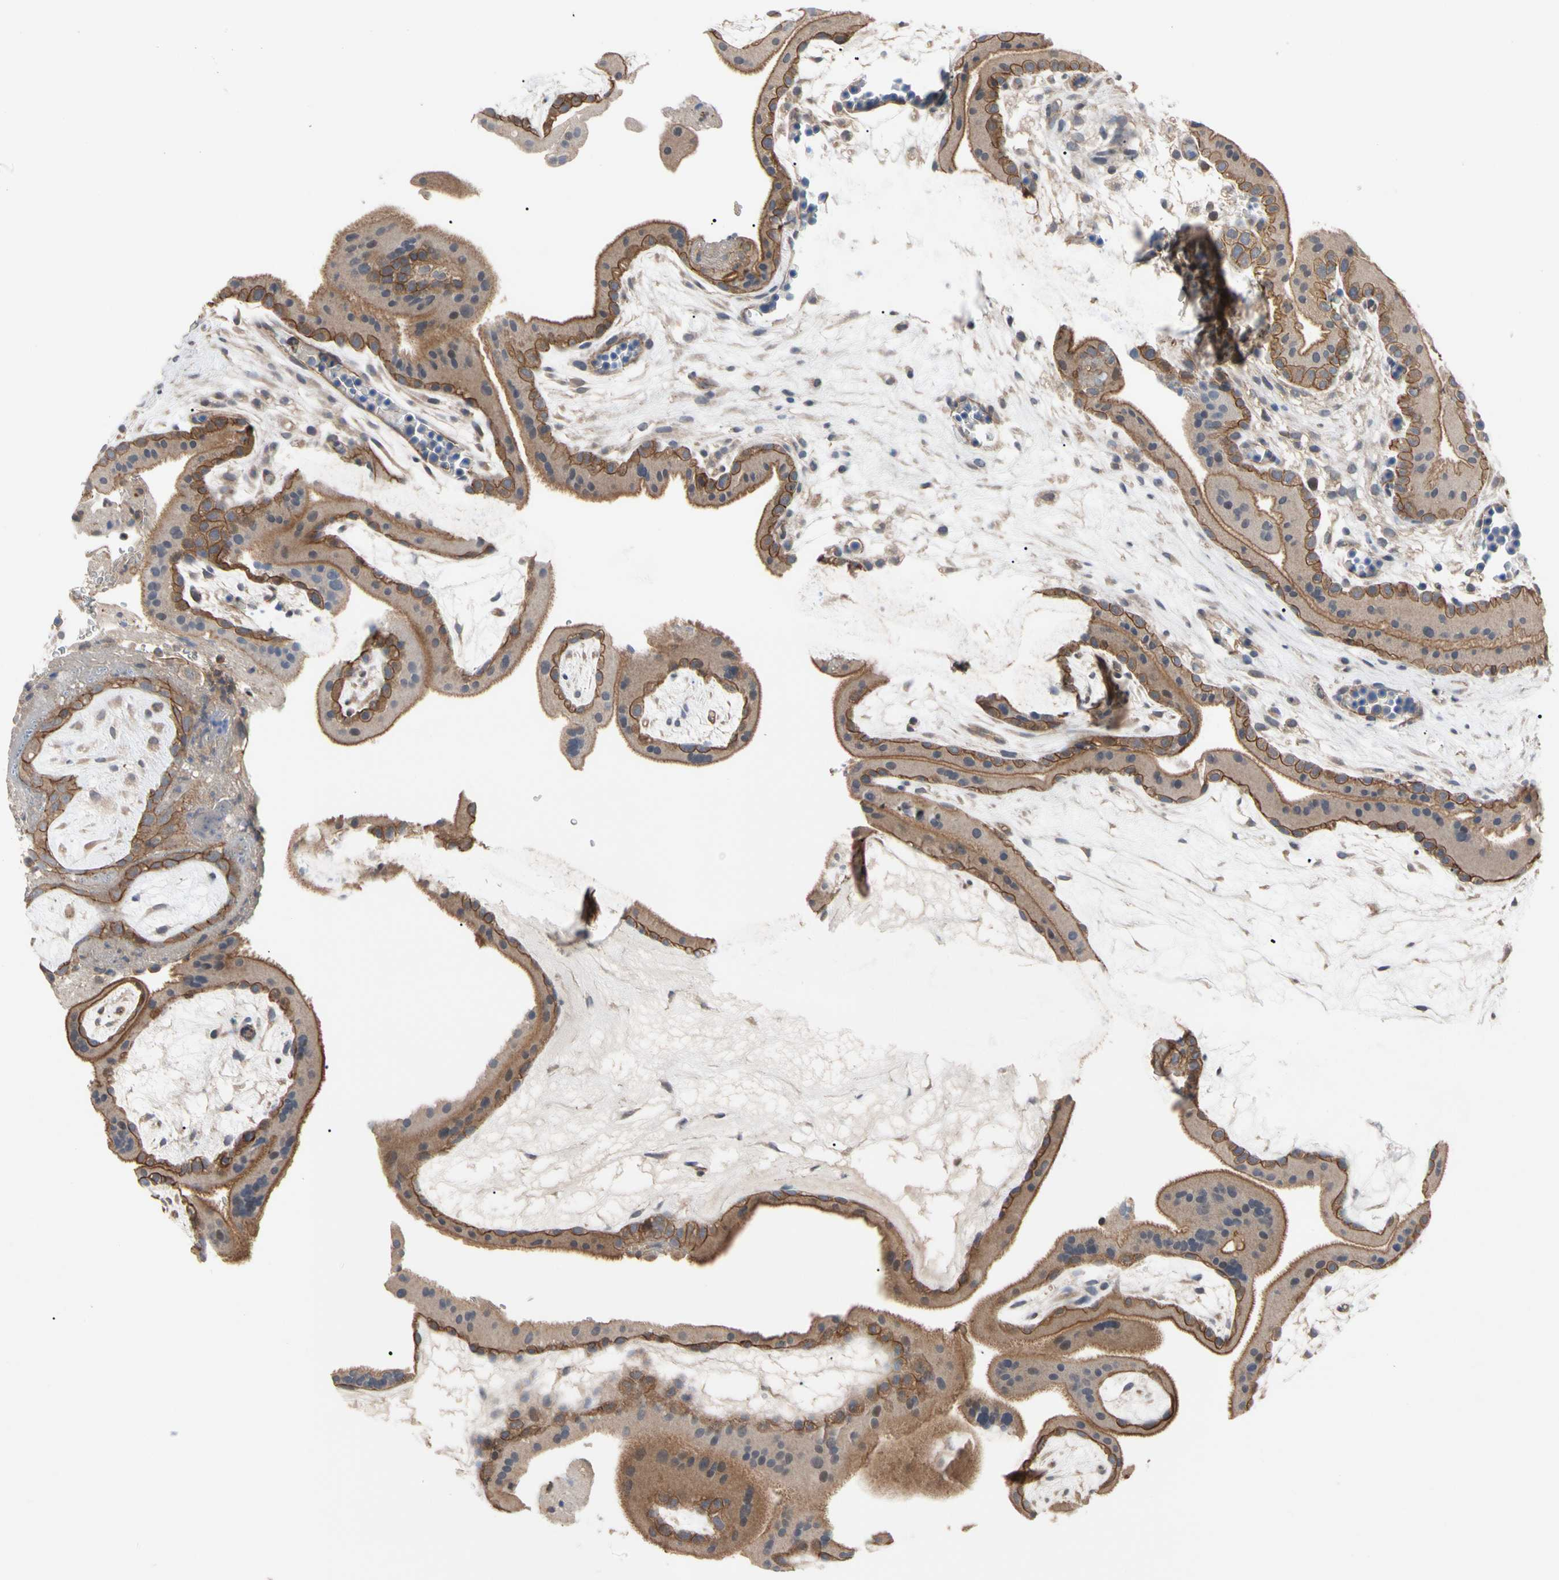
{"staining": {"intensity": "moderate", "quantity": ">75%", "location": "cytoplasmic/membranous"}, "tissue": "placenta", "cell_type": "Decidual cells", "image_type": "normal", "snomed": [{"axis": "morphology", "description": "Normal tissue, NOS"}, {"axis": "topography", "description": "Placenta"}], "caption": "Protein expression by IHC demonstrates moderate cytoplasmic/membranous staining in about >75% of decidual cells in unremarkable placenta.", "gene": "DPP8", "patient": {"sex": "female", "age": 19}}